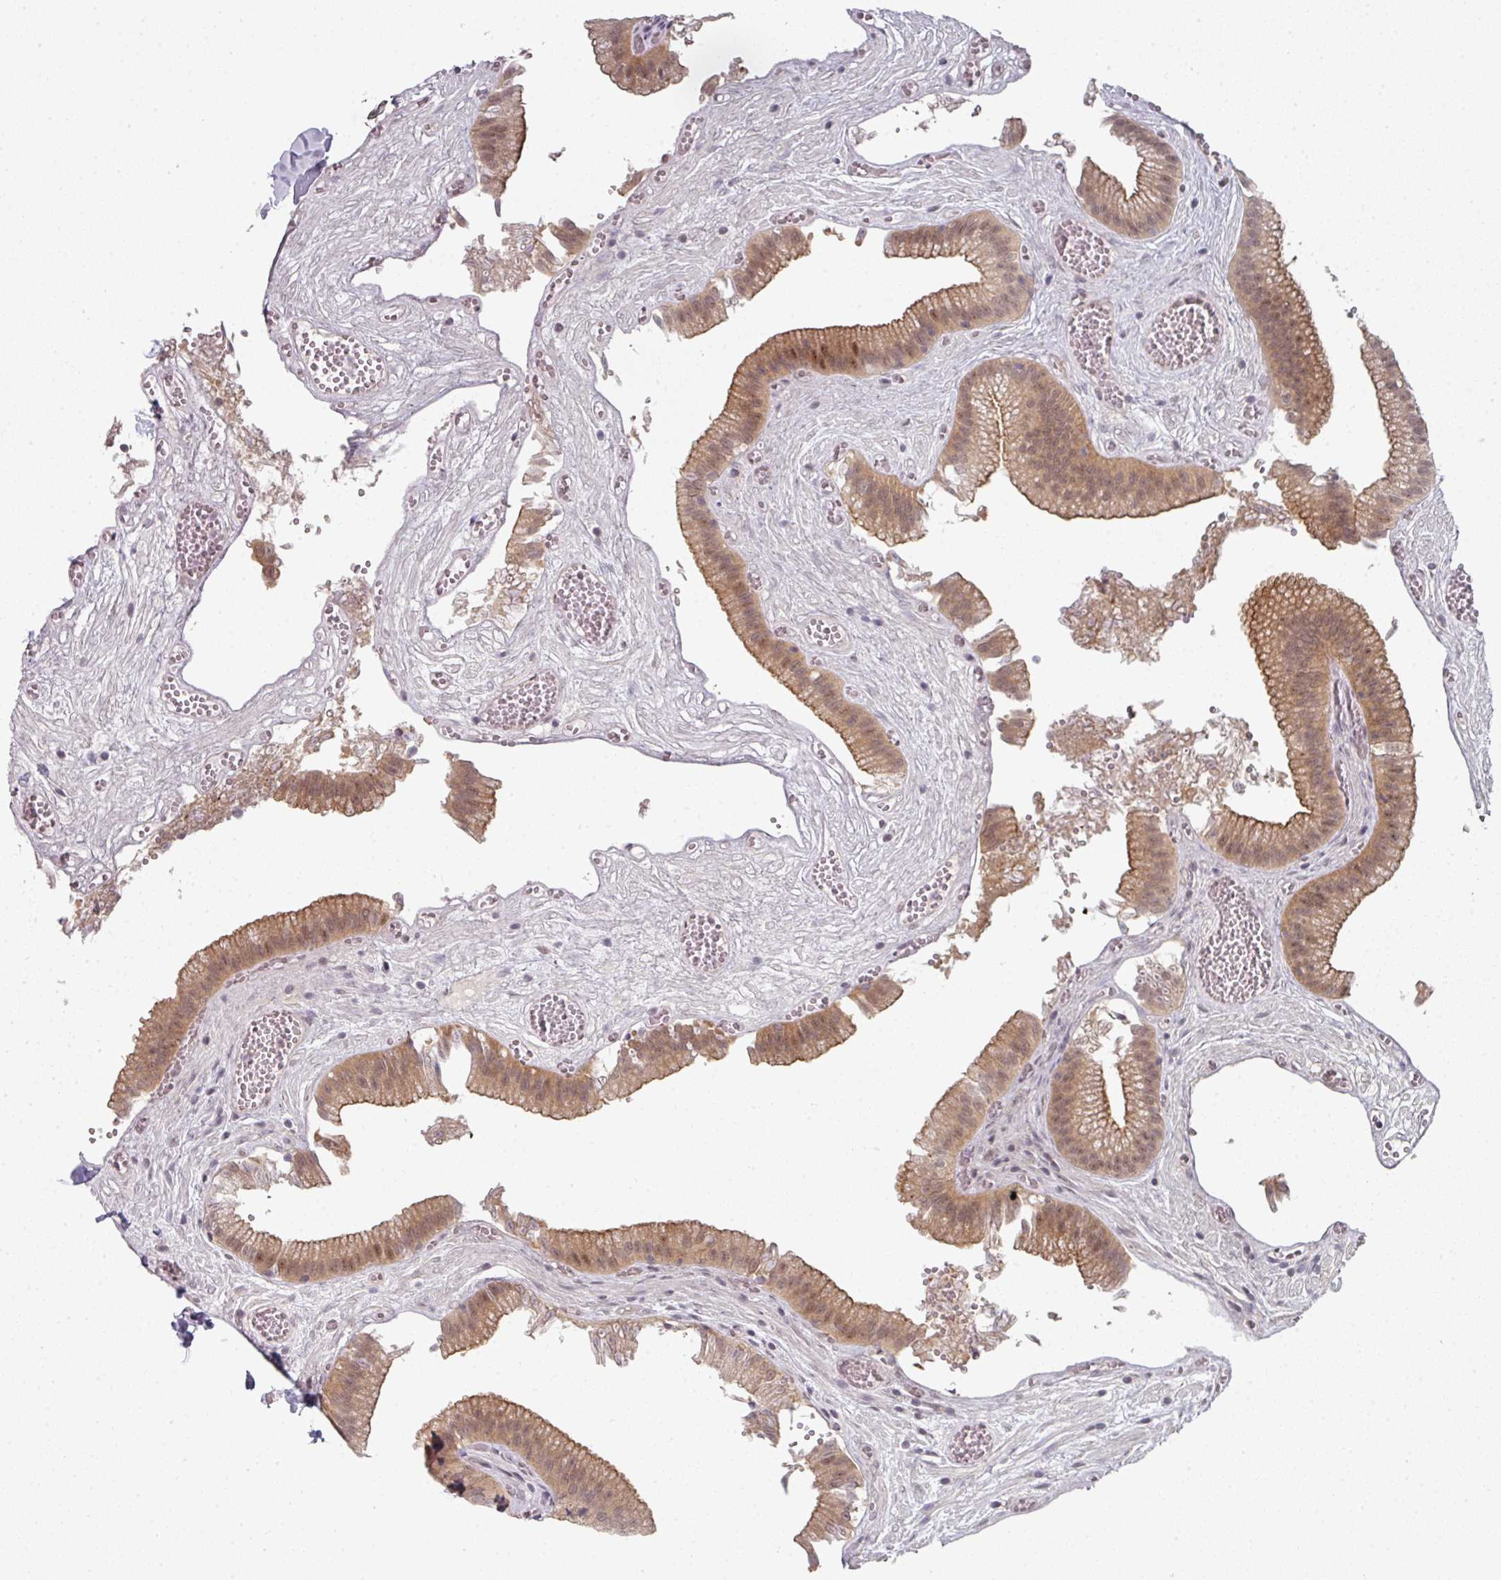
{"staining": {"intensity": "moderate", "quantity": ">75%", "location": "cytoplasmic/membranous,nuclear"}, "tissue": "gallbladder", "cell_type": "Glandular cells", "image_type": "normal", "snomed": [{"axis": "morphology", "description": "Normal tissue, NOS"}, {"axis": "topography", "description": "Gallbladder"}], "caption": "Protein positivity by IHC demonstrates moderate cytoplasmic/membranous,nuclear positivity in approximately >75% of glandular cells in normal gallbladder. Immunohistochemistry stains the protein of interest in brown and the nuclei are stained blue.", "gene": "TMCC1", "patient": {"sex": "male", "age": 17}}